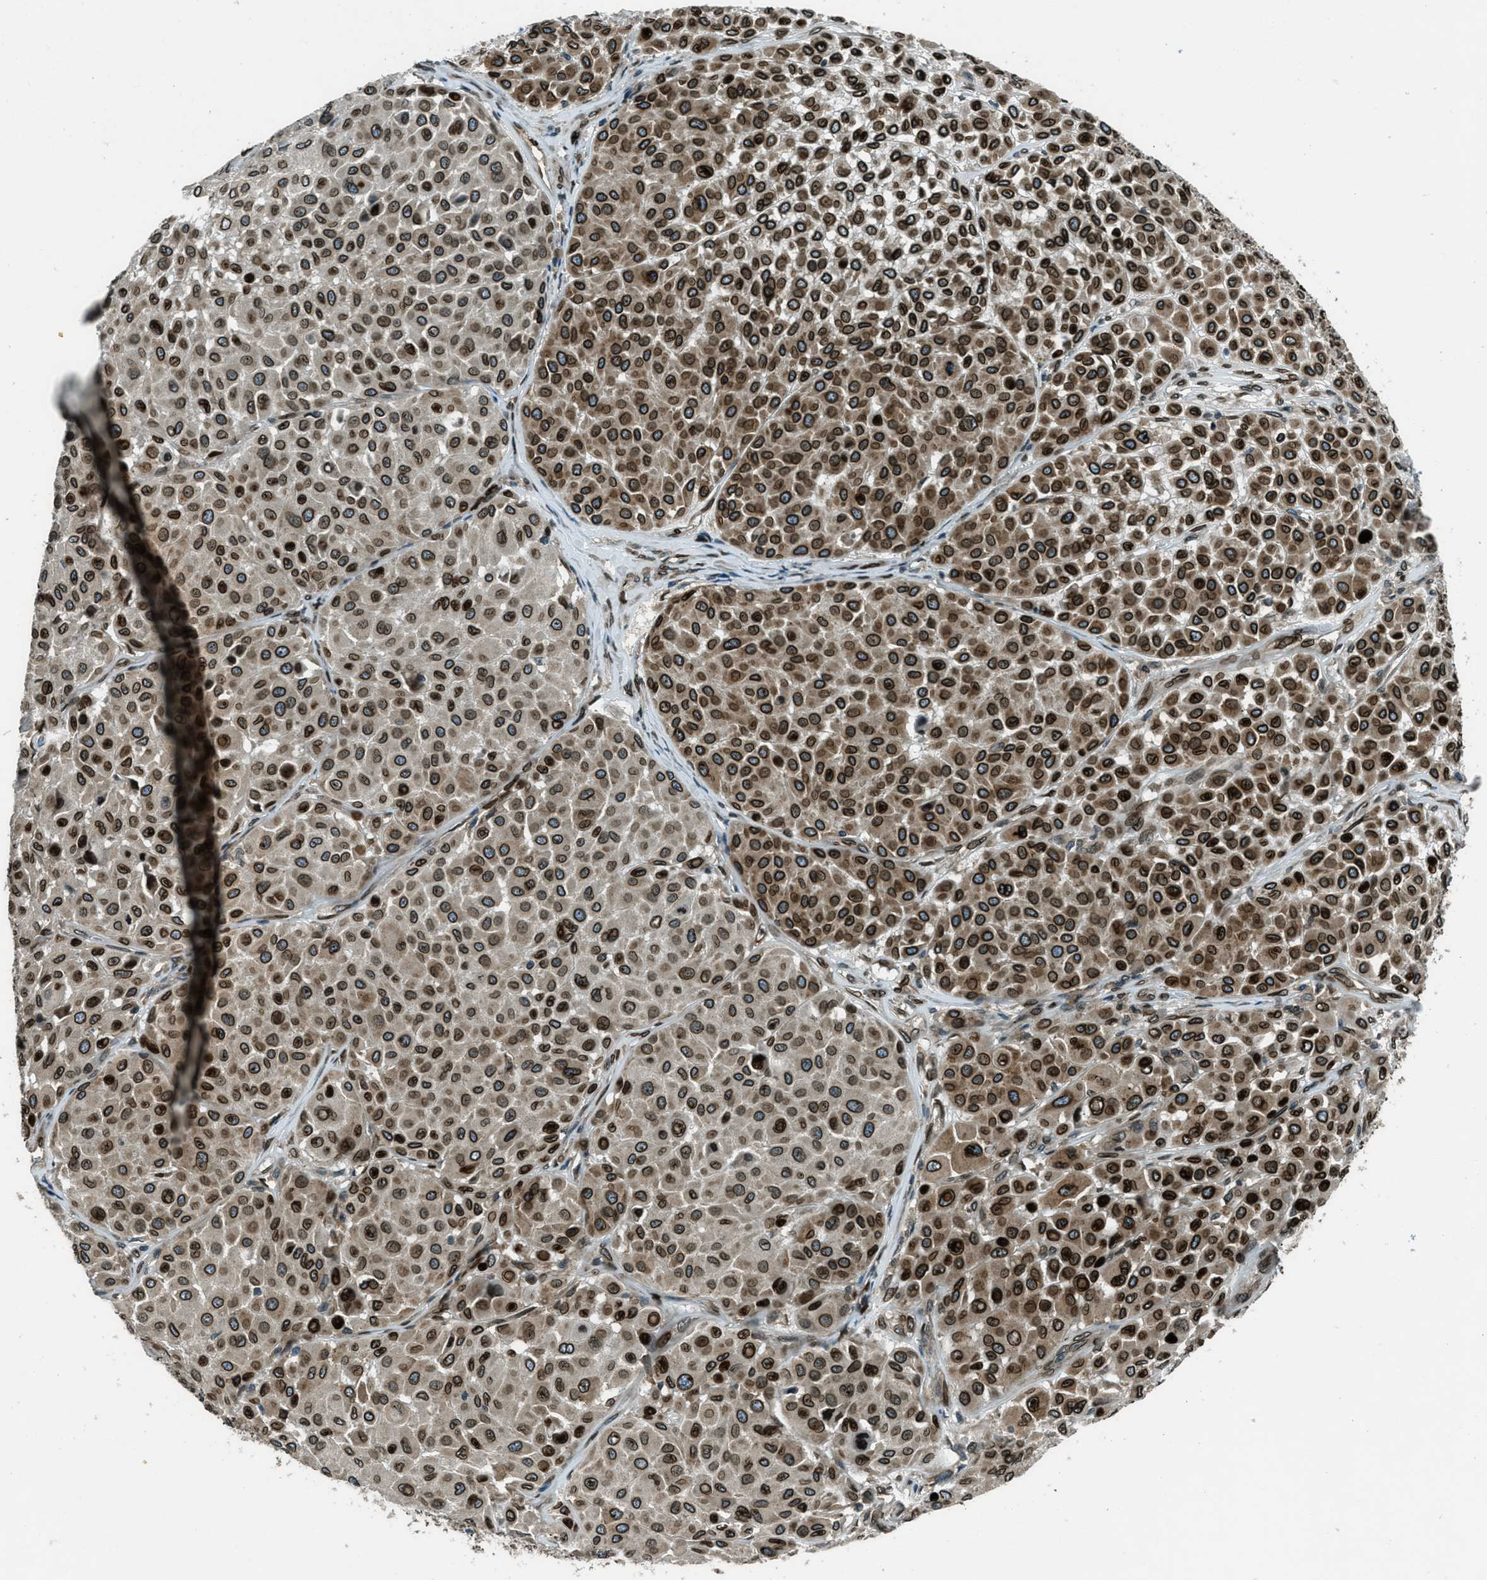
{"staining": {"intensity": "strong", "quantity": ">75%", "location": "cytoplasmic/membranous,nuclear"}, "tissue": "melanoma", "cell_type": "Tumor cells", "image_type": "cancer", "snomed": [{"axis": "morphology", "description": "Malignant melanoma, Metastatic site"}, {"axis": "topography", "description": "Soft tissue"}], "caption": "Tumor cells demonstrate high levels of strong cytoplasmic/membranous and nuclear positivity in about >75% of cells in malignant melanoma (metastatic site).", "gene": "LEMD2", "patient": {"sex": "male", "age": 41}}